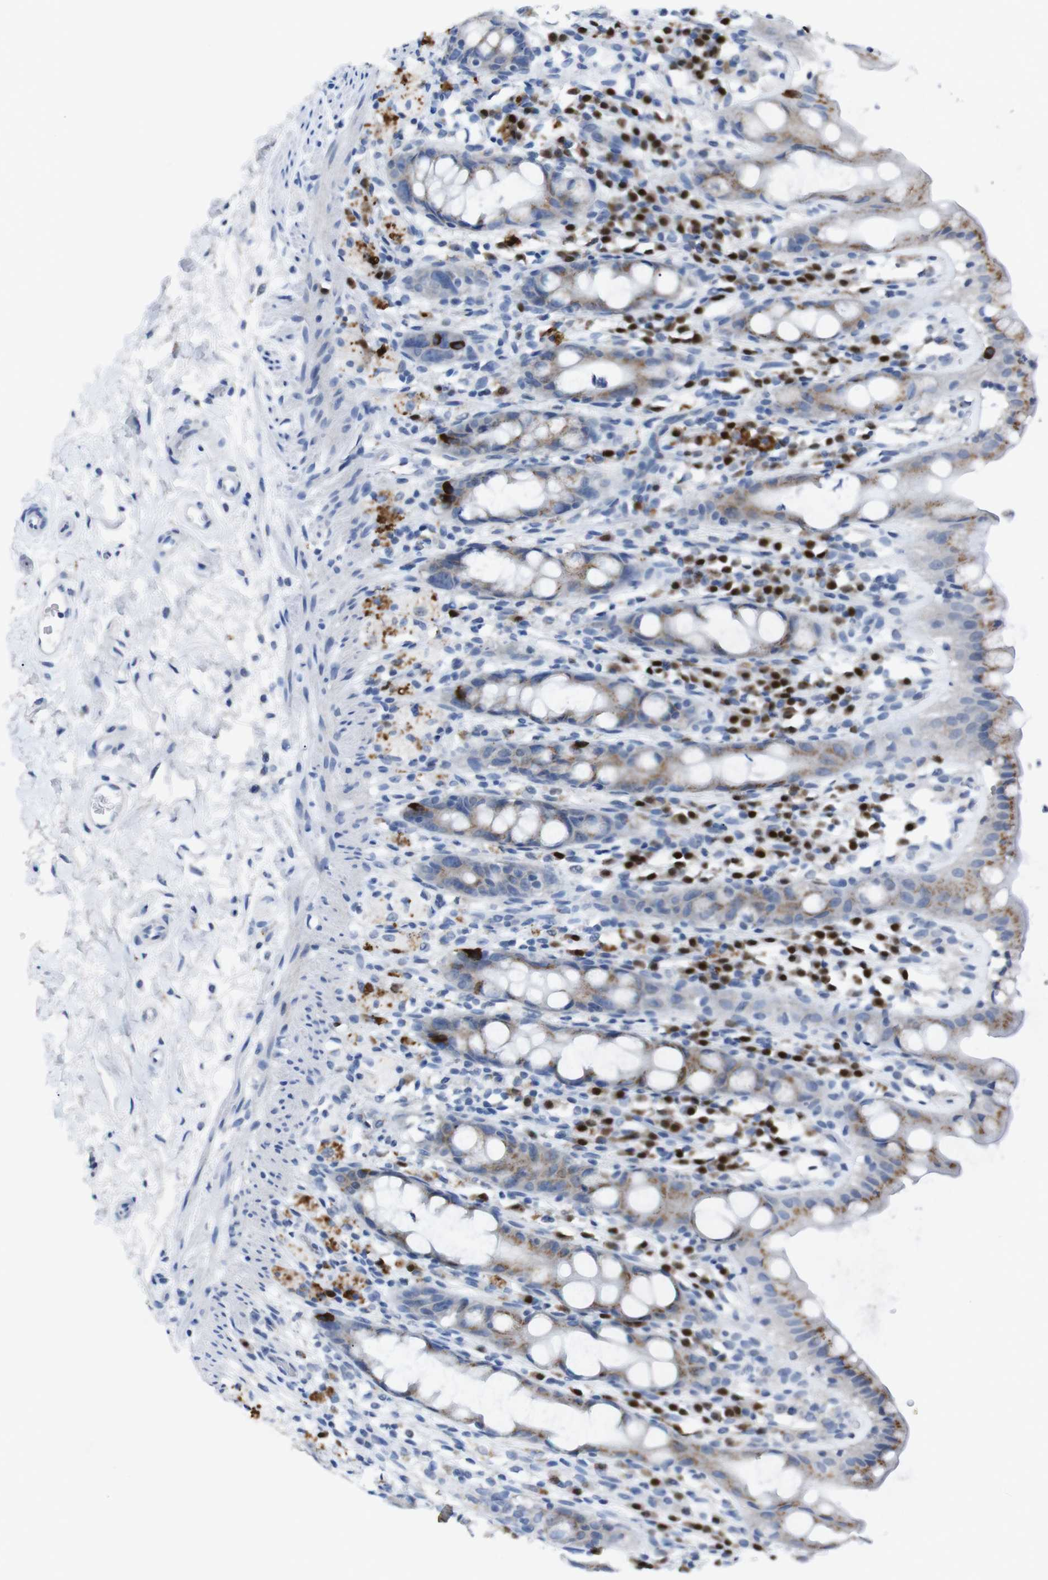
{"staining": {"intensity": "moderate", "quantity": "25%-75%", "location": "cytoplasmic/membranous"}, "tissue": "rectum", "cell_type": "Glandular cells", "image_type": "normal", "snomed": [{"axis": "morphology", "description": "Normal tissue, NOS"}, {"axis": "topography", "description": "Rectum"}], "caption": "The image demonstrates immunohistochemical staining of normal rectum. There is moderate cytoplasmic/membranous positivity is appreciated in about 25%-75% of glandular cells.", "gene": "IRF4", "patient": {"sex": "male", "age": 44}}